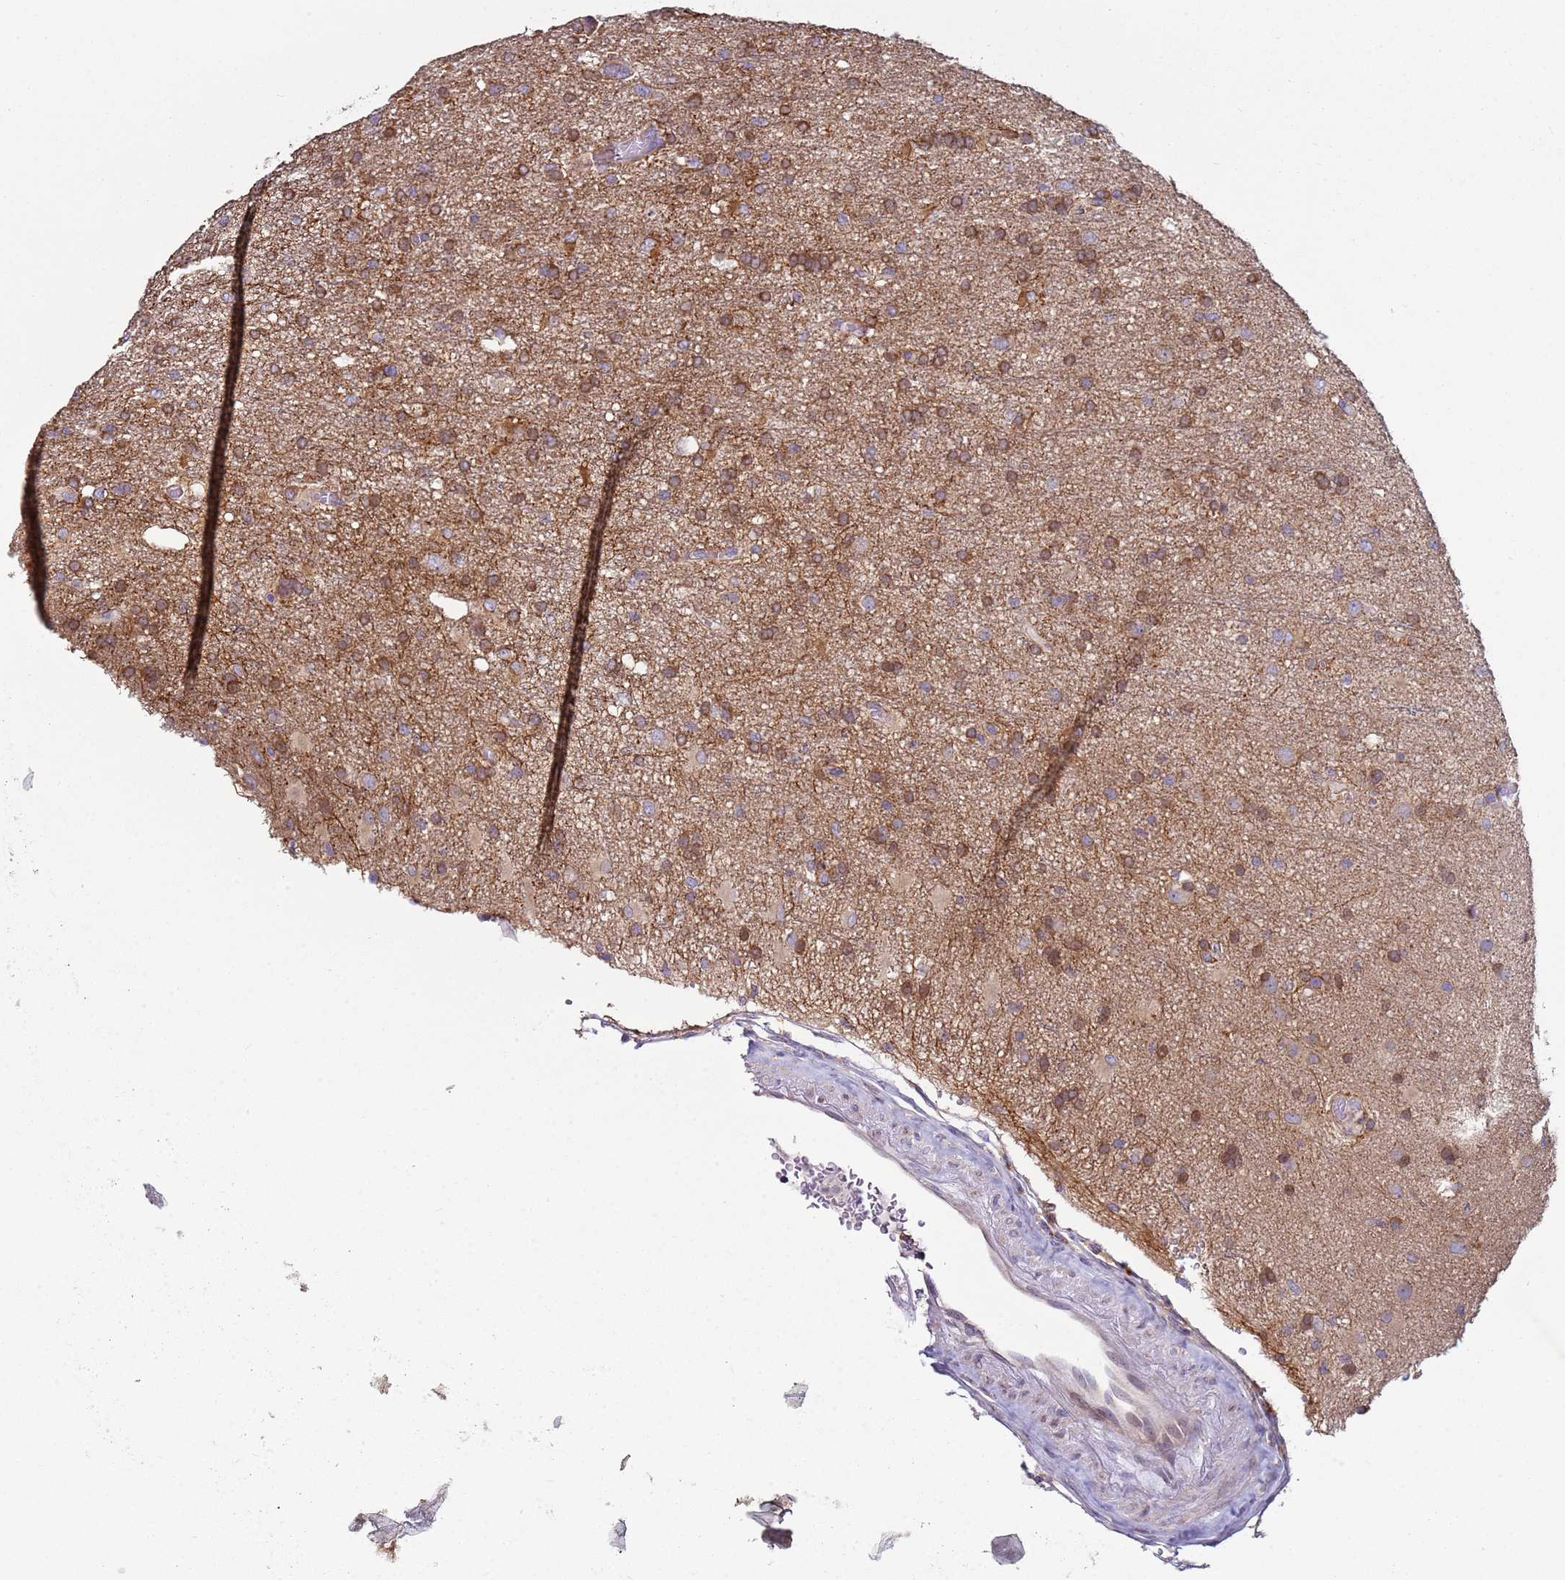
{"staining": {"intensity": "moderate", "quantity": ">75%", "location": "cytoplasmic/membranous"}, "tissue": "glioma", "cell_type": "Tumor cells", "image_type": "cancer", "snomed": [{"axis": "morphology", "description": "Glioma, malignant, High grade"}, {"axis": "topography", "description": "Brain"}], "caption": "A histopathology image showing moderate cytoplasmic/membranous staining in about >75% of tumor cells in high-grade glioma (malignant), as visualized by brown immunohistochemical staining.", "gene": "DIP2B", "patient": {"sex": "female", "age": 74}}